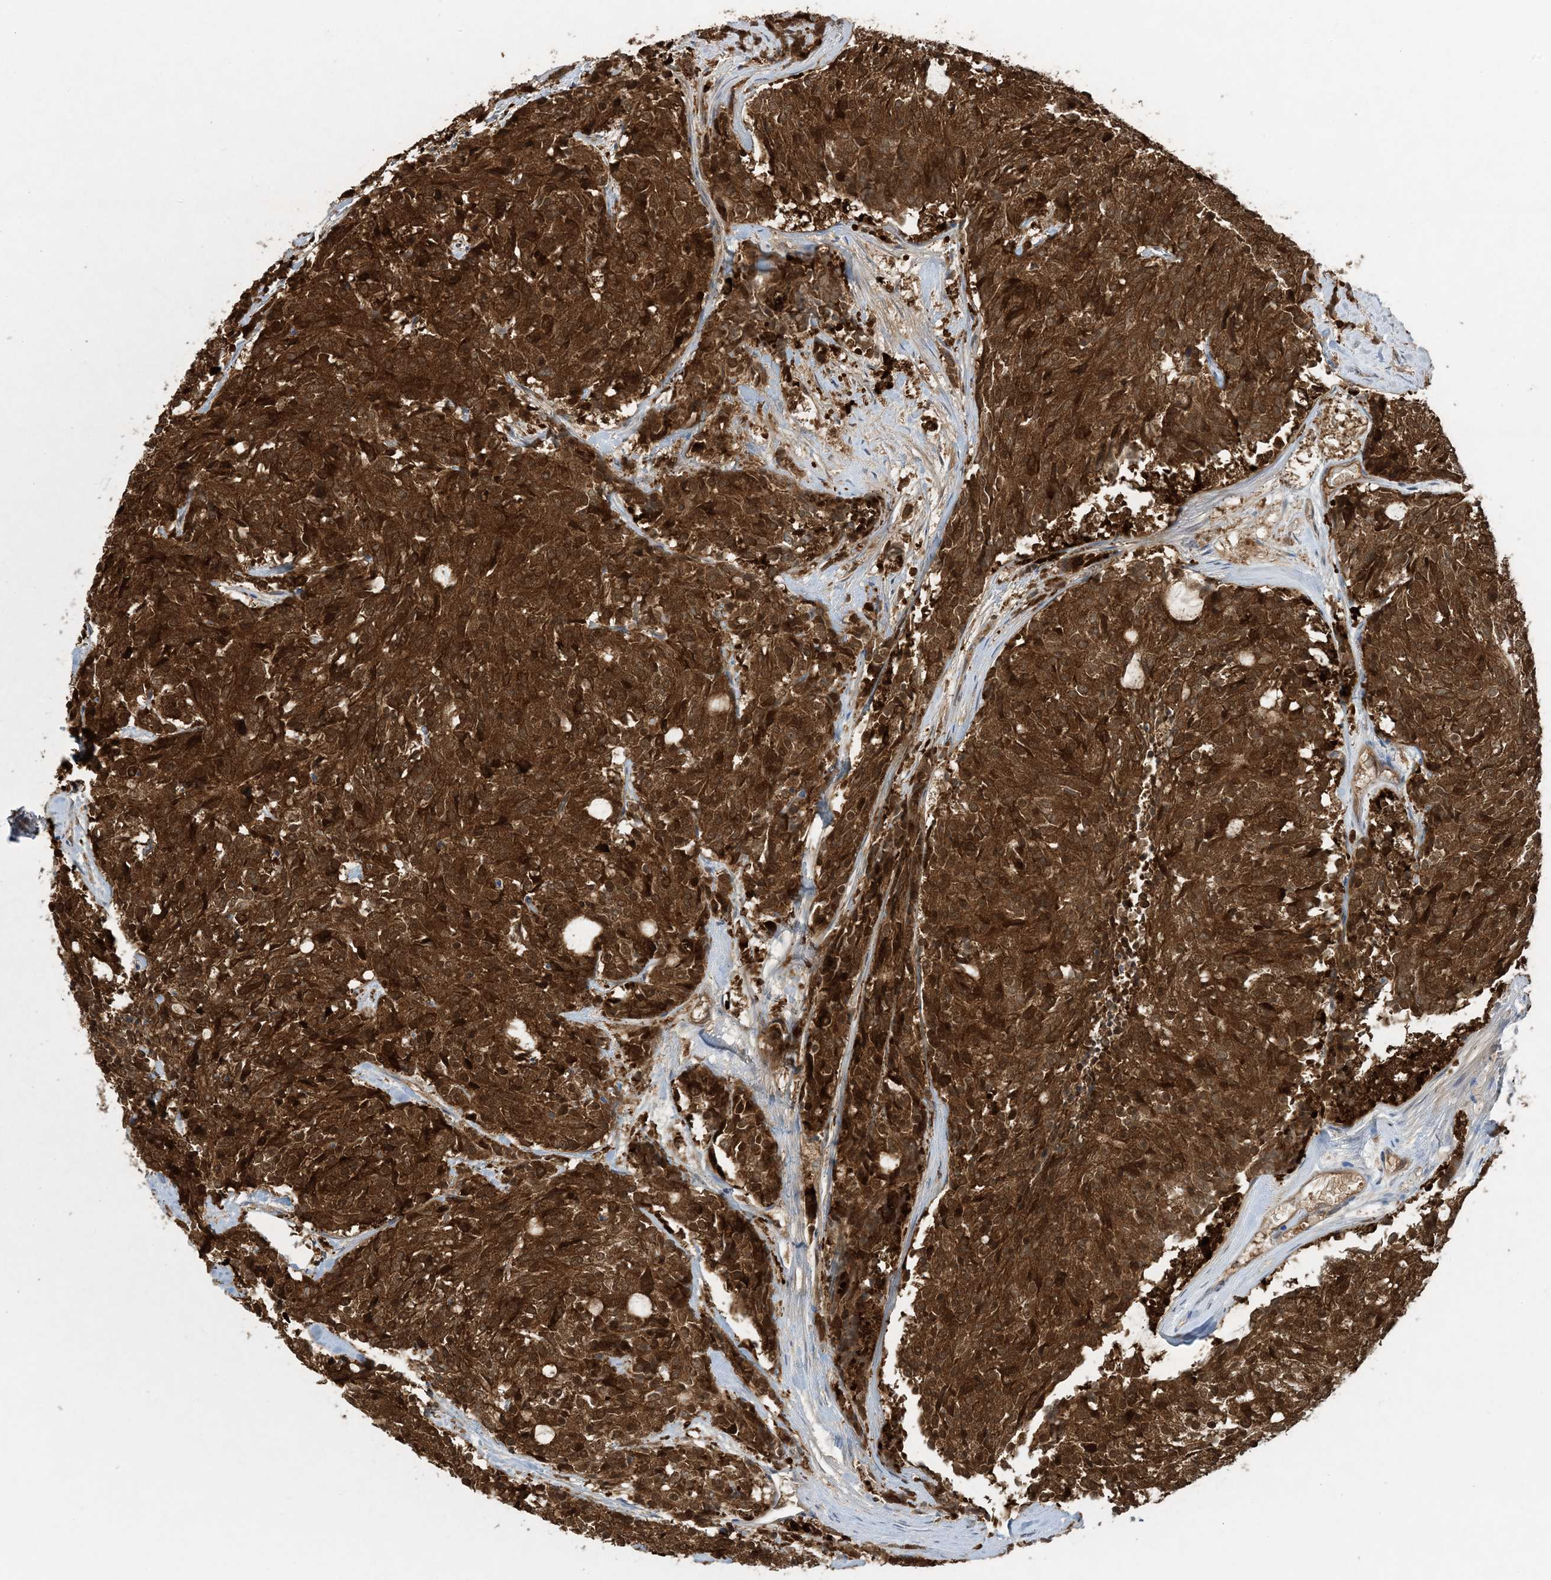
{"staining": {"intensity": "strong", "quantity": ">75%", "location": "cytoplasmic/membranous,nuclear"}, "tissue": "carcinoid", "cell_type": "Tumor cells", "image_type": "cancer", "snomed": [{"axis": "morphology", "description": "Carcinoid, malignant, NOS"}, {"axis": "topography", "description": "Pancreas"}], "caption": "Human malignant carcinoid stained with a protein marker demonstrates strong staining in tumor cells.", "gene": "OLA1", "patient": {"sex": "female", "age": 54}}